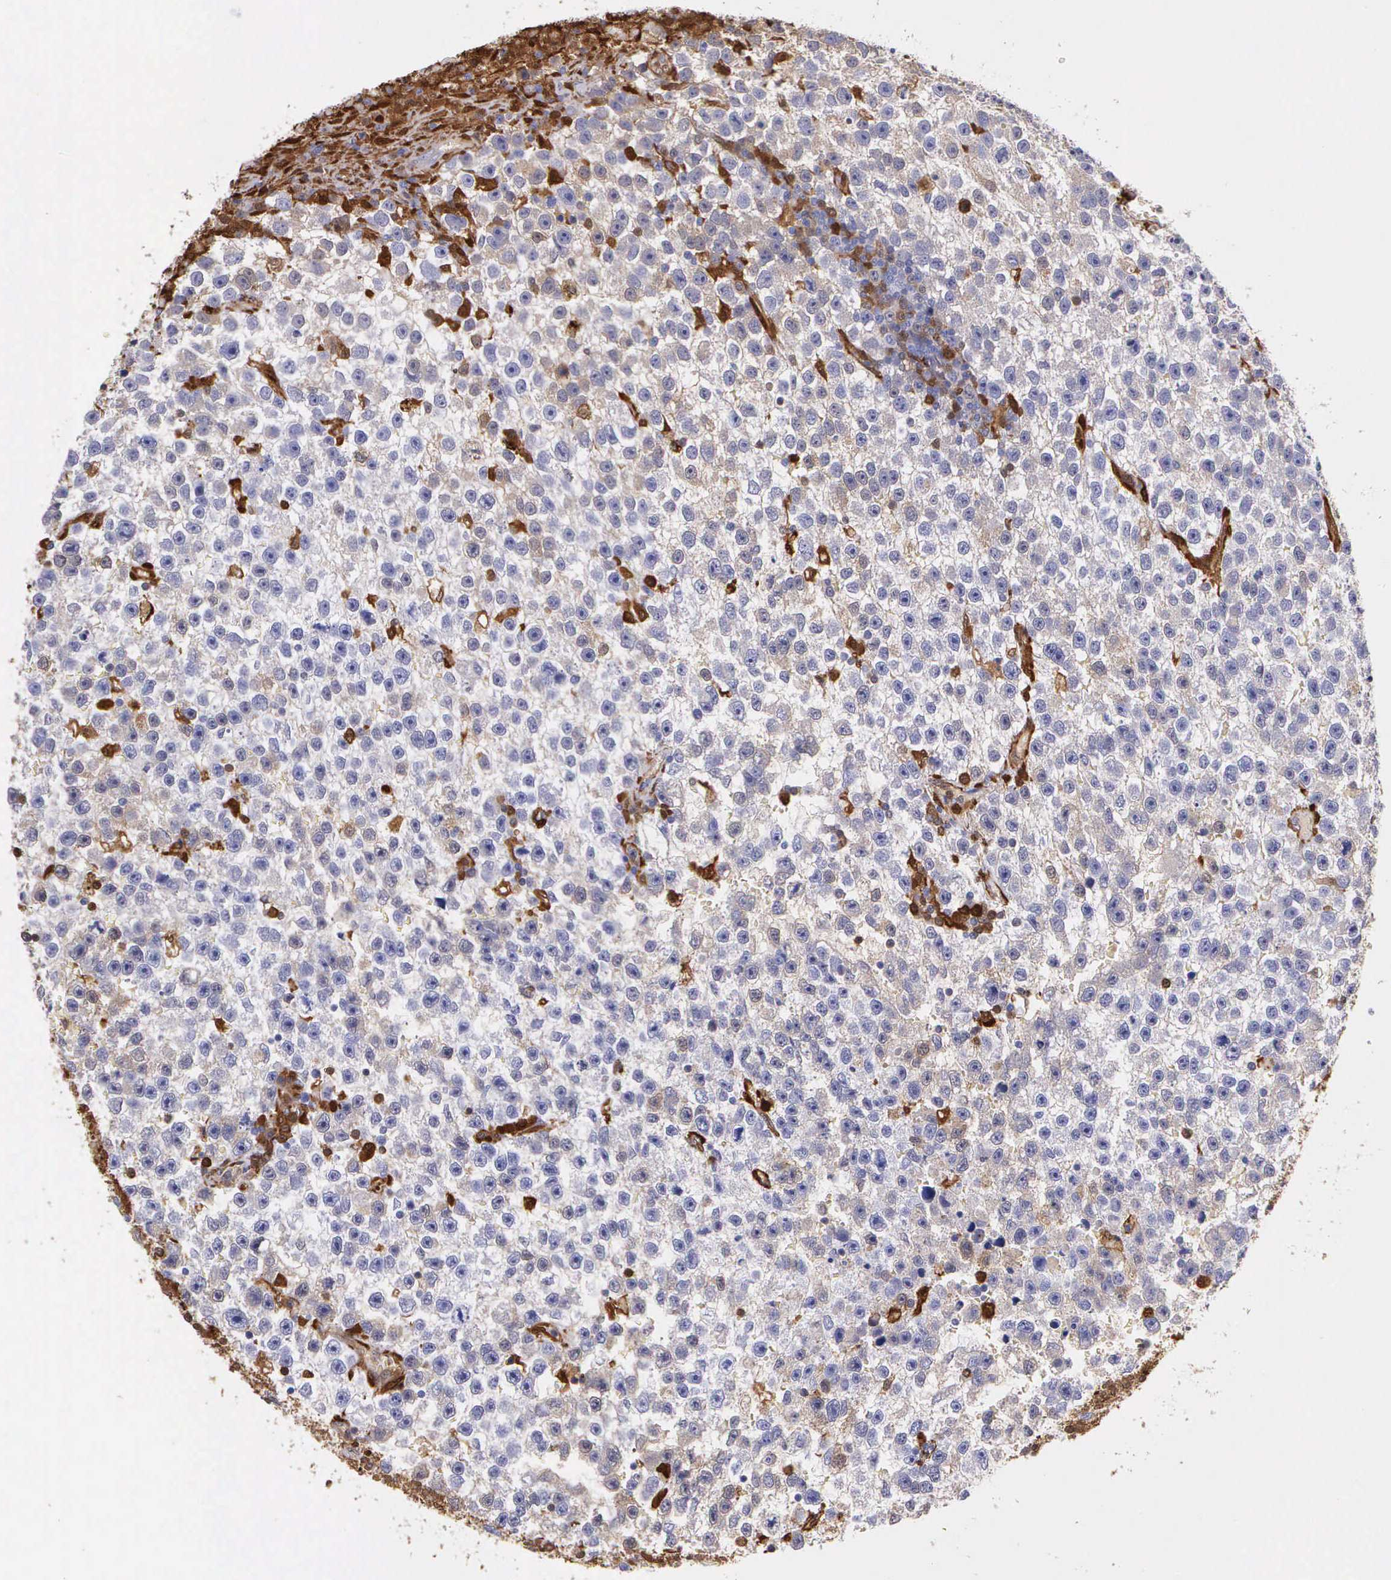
{"staining": {"intensity": "negative", "quantity": "none", "location": "none"}, "tissue": "testis cancer", "cell_type": "Tumor cells", "image_type": "cancer", "snomed": [{"axis": "morphology", "description": "Seminoma, NOS"}, {"axis": "topography", "description": "Testis"}], "caption": "The photomicrograph demonstrates no significant positivity in tumor cells of testis seminoma.", "gene": "LGALS1", "patient": {"sex": "male", "age": 33}}